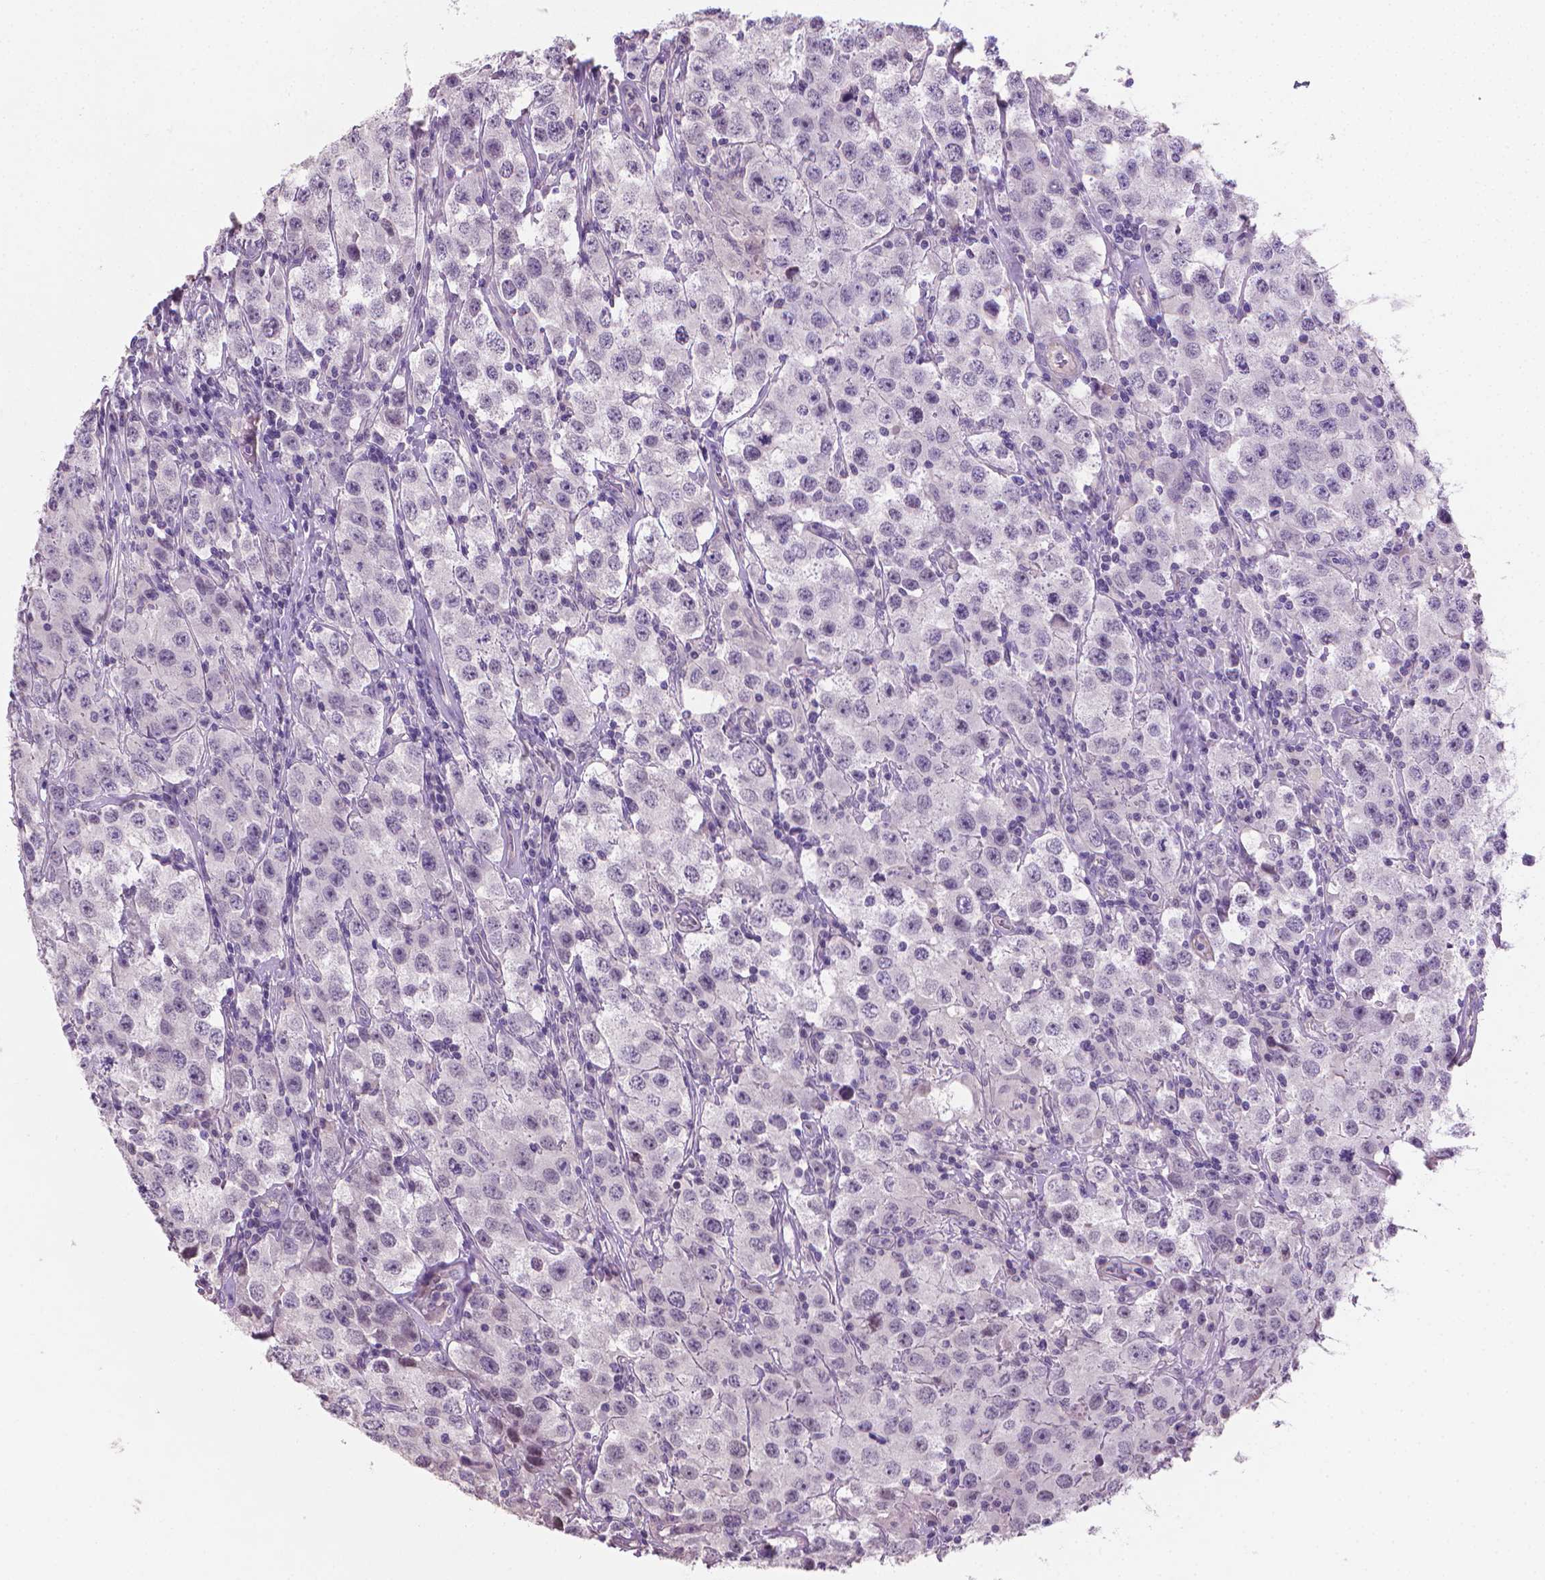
{"staining": {"intensity": "negative", "quantity": "none", "location": "none"}, "tissue": "testis cancer", "cell_type": "Tumor cells", "image_type": "cancer", "snomed": [{"axis": "morphology", "description": "Seminoma, NOS"}, {"axis": "topography", "description": "Testis"}], "caption": "This is an IHC micrograph of testis cancer (seminoma). There is no positivity in tumor cells.", "gene": "CLXN", "patient": {"sex": "male", "age": 52}}